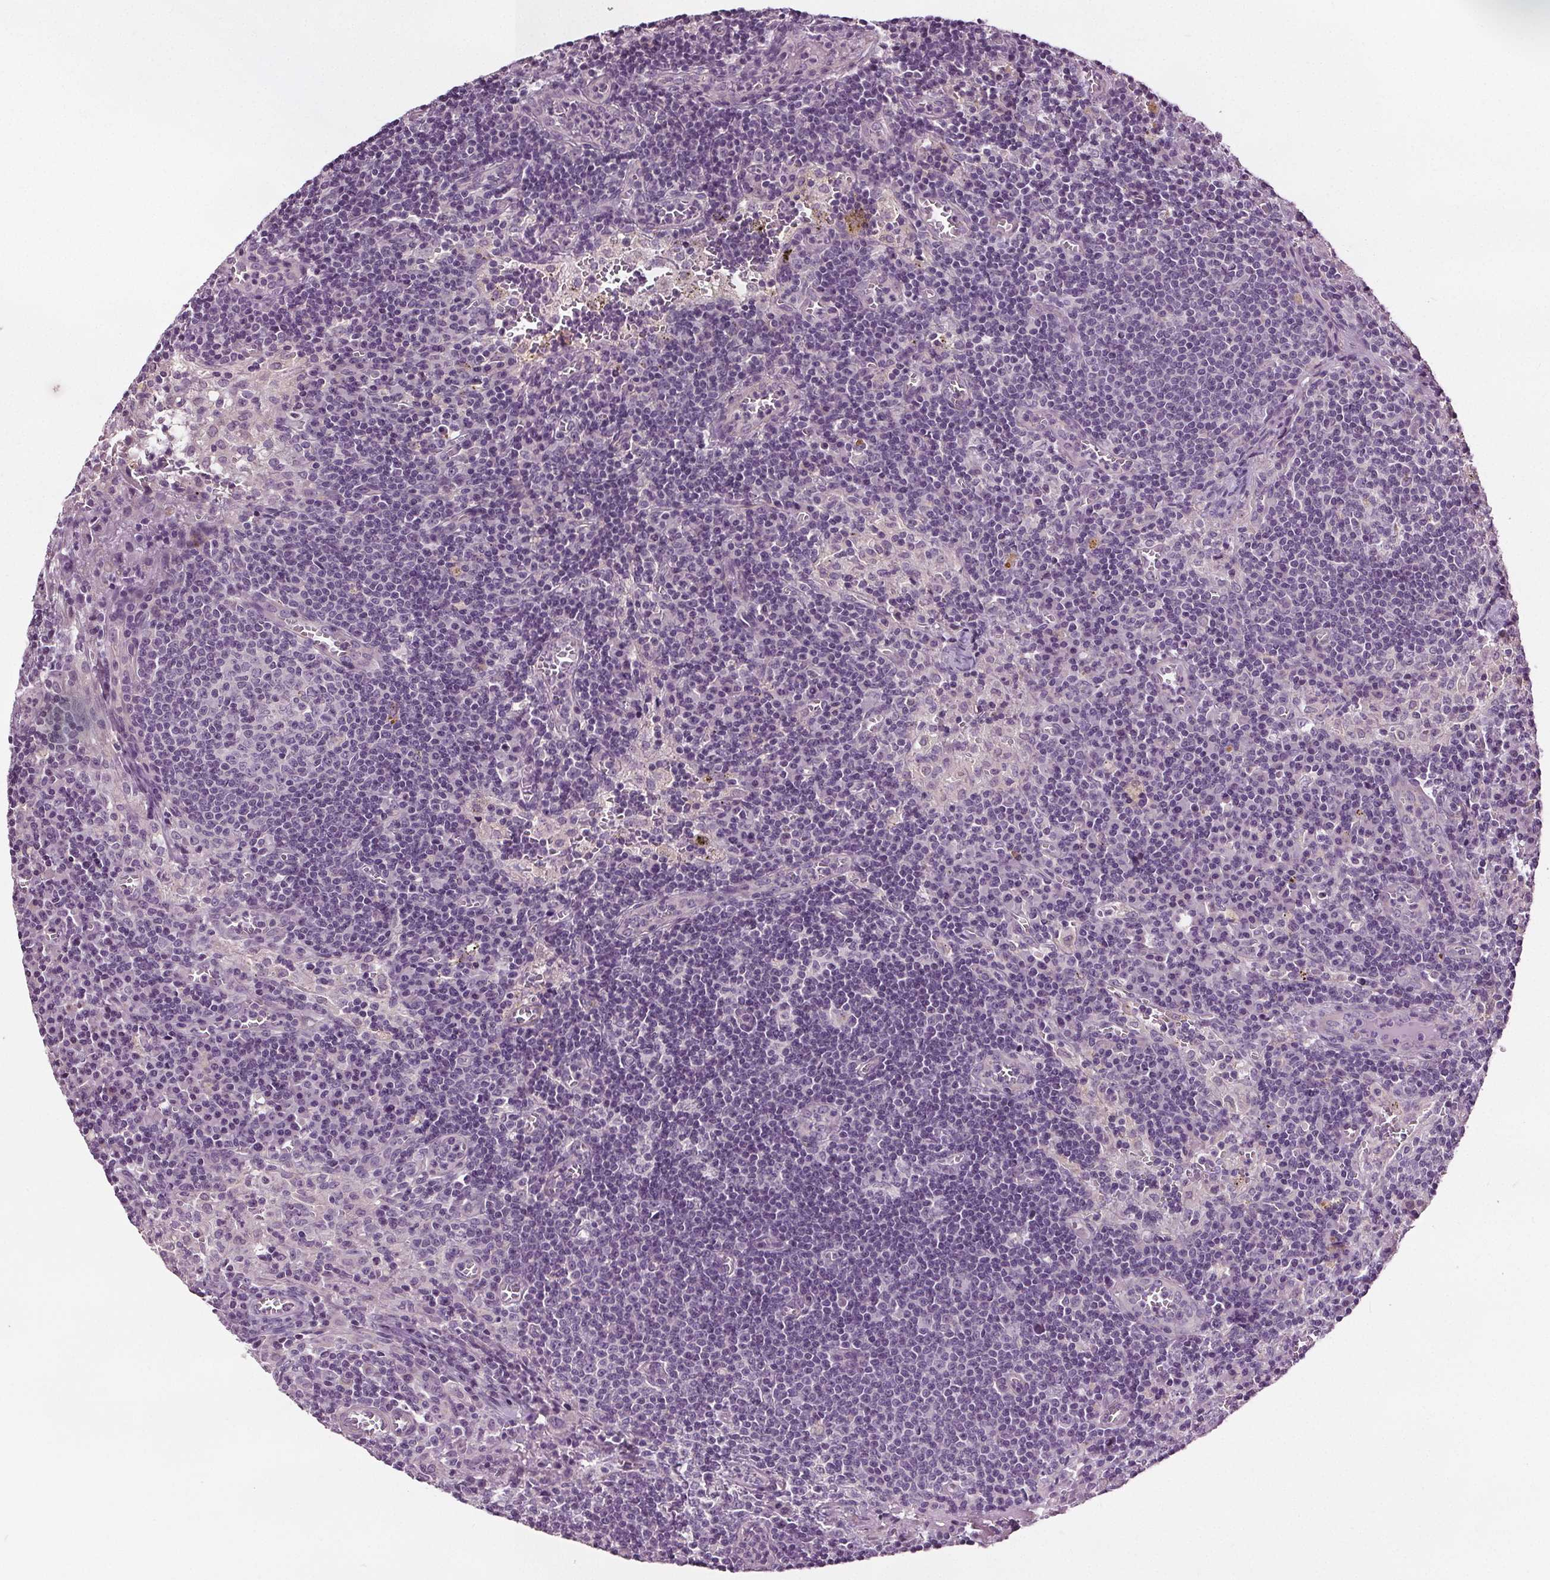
{"staining": {"intensity": "negative", "quantity": "none", "location": "none"}, "tissue": "lymph node", "cell_type": "Germinal center cells", "image_type": "normal", "snomed": [{"axis": "morphology", "description": "Normal tissue, NOS"}, {"axis": "topography", "description": "Lymph node"}], "caption": "High magnification brightfield microscopy of normal lymph node stained with DAB (3,3'-diaminobenzidine) (brown) and counterstained with hematoxylin (blue): germinal center cells show no significant positivity. (DAB immunohistochemistry with hematoxylin counter stain).", "gene": "RASA1", "patient": {"sex": "male", "age": 62}}